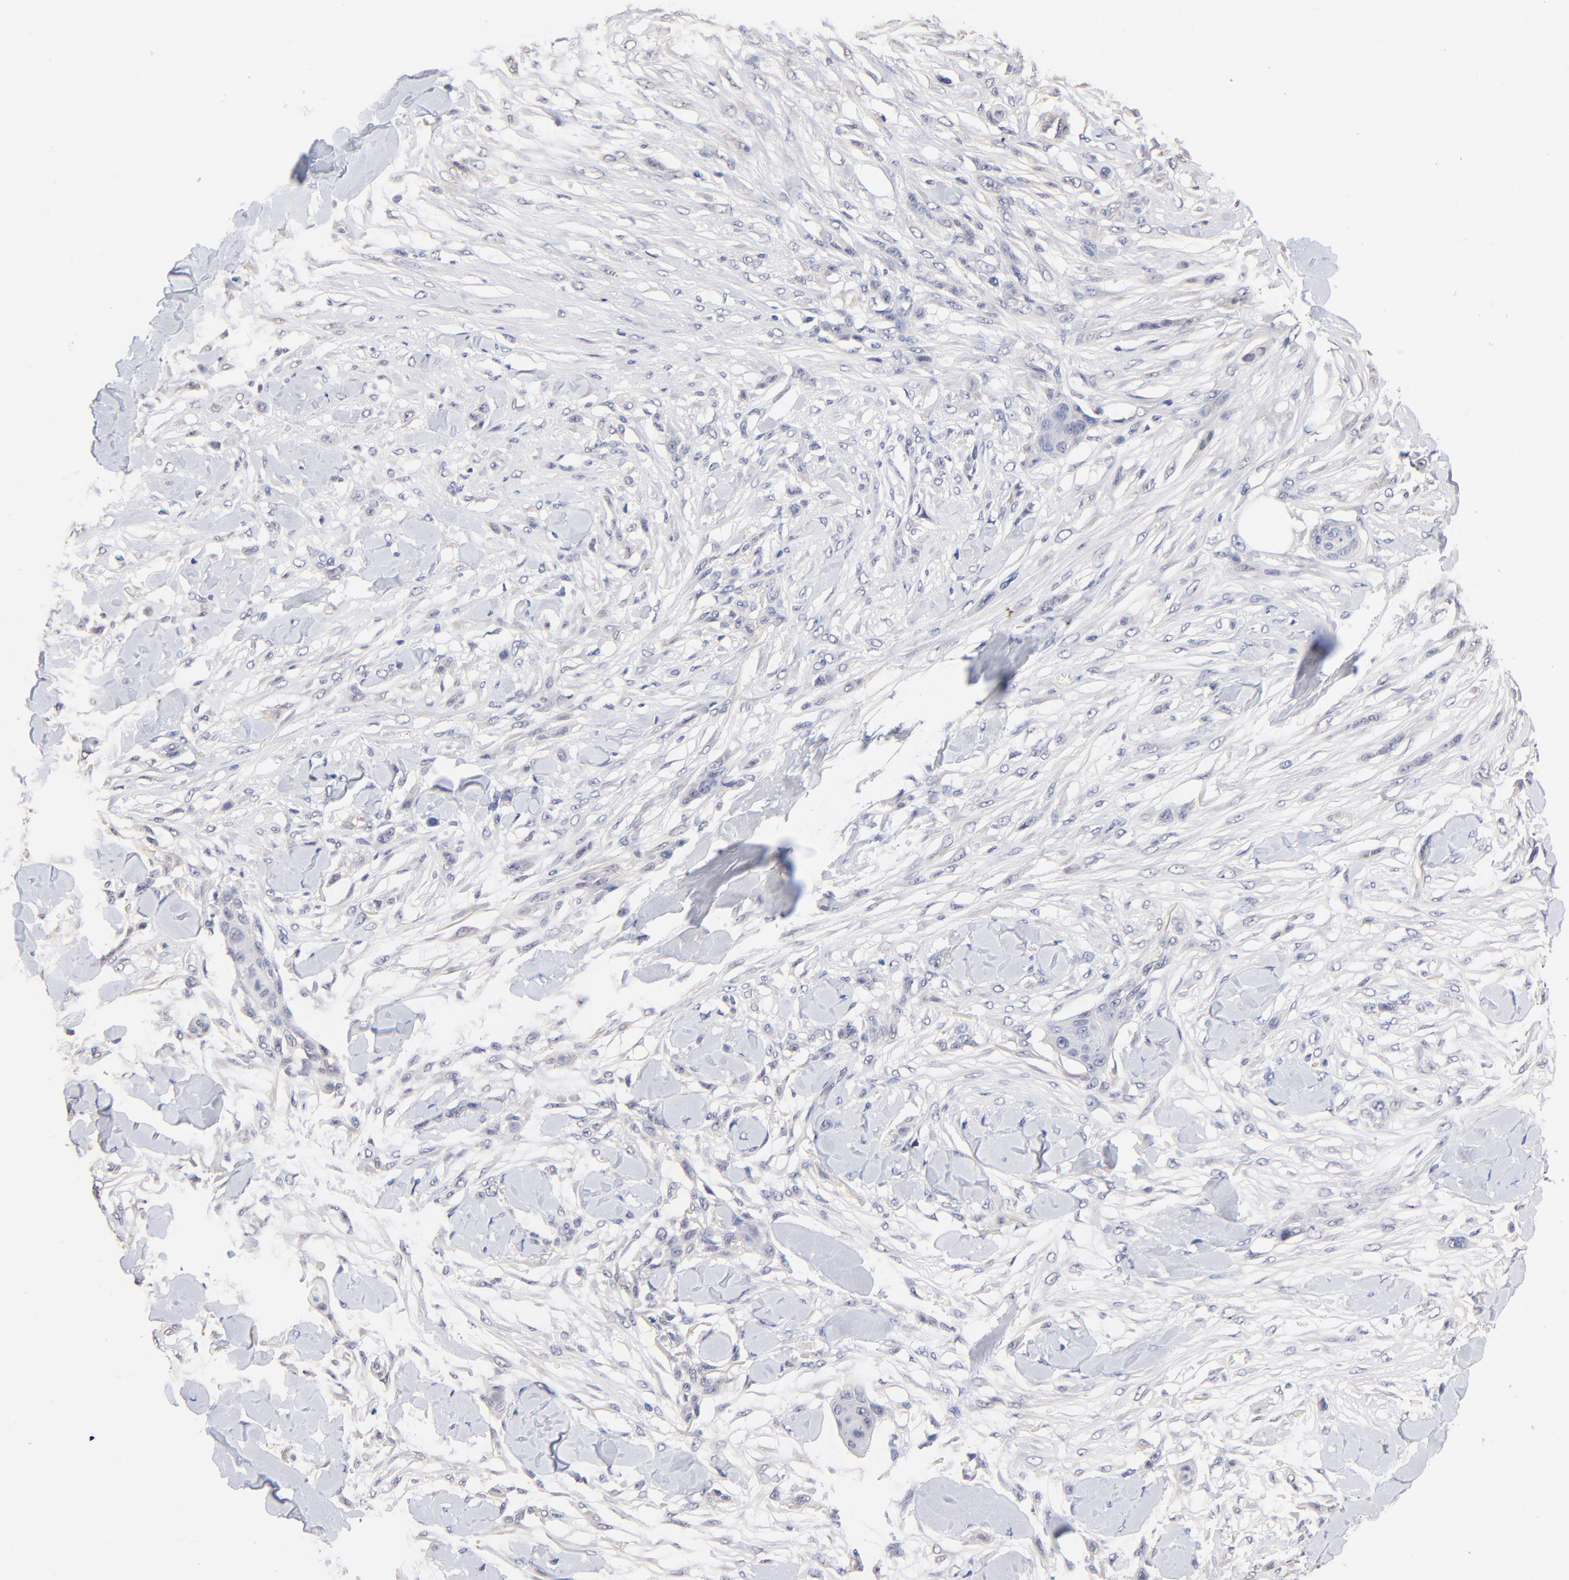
{"staining": {"intensity": "negative", "quantity": "none", "location": "none"}, "tissue": "skin cancer", "cell_type": "Tumor cells", "image_type": "cancer", "snomed": [{"axis": "morphology", "description": "Squamous cell carcinoma, NOS"}, {"axis": "topography", "description": "Skin"}], "caption": "High power microscopy micrograph of an IHC image of squamous cell carcinoma (skin), revealing no significant expression in tumor cells.", "gene": "RIBC2", "patient": {"sex": "female", "age": 59}}